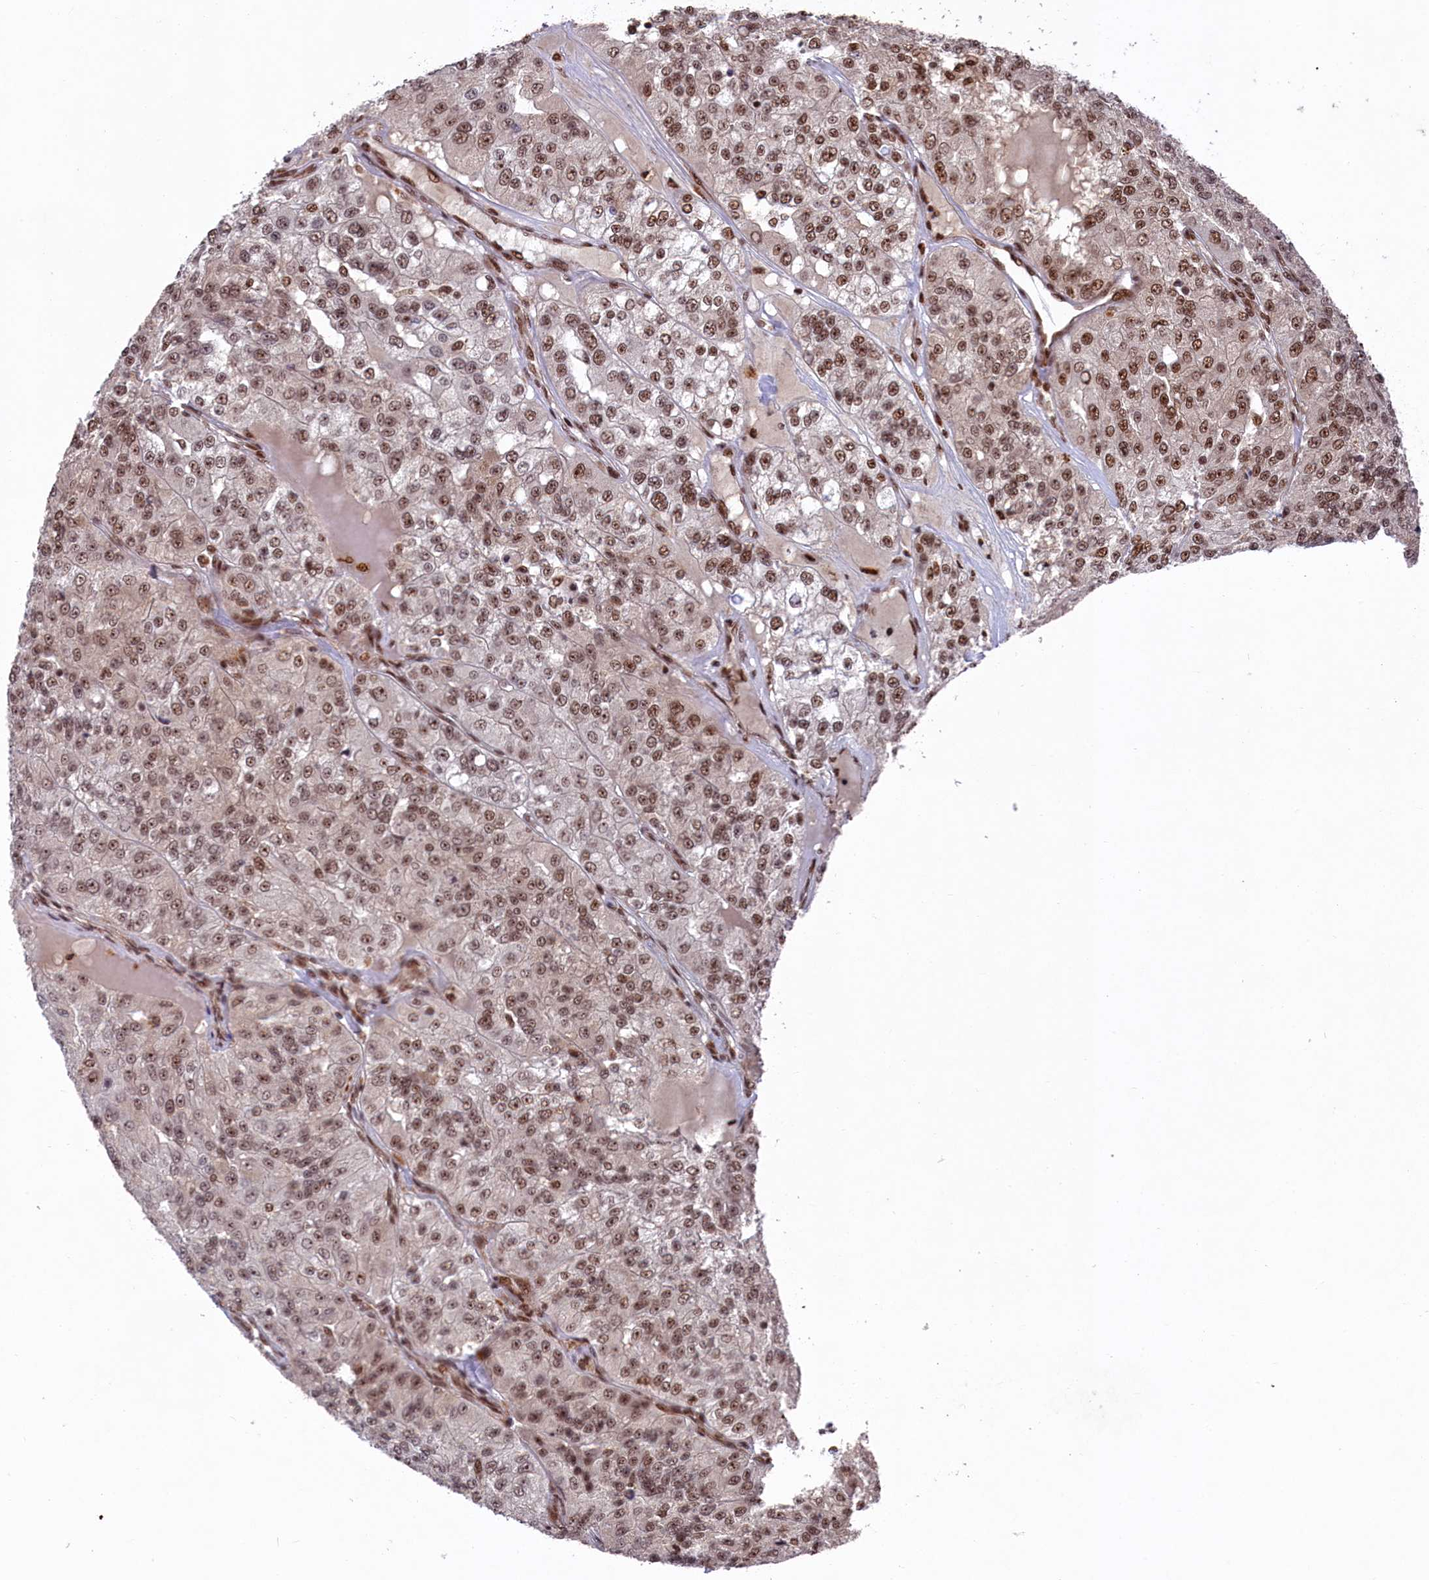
{"staining": {"intensity": "moderate", "quantity": ">75%", "location": "nuclear"}, "tissue": "renal cancer", "cell_type": "Tumor cells", "image_type": "cancer", "snomed": [{"axis": "morphology", "description": "Adenocarcinoma, NOS"}, {"axis": "topography", "description": "Kidney"}], "caption": "Immunohistochemical staining of human adenocarcinoma (renal) shows moderate nuclear protein expression in approximately >75% of tumor cells. (DAB (3,3'-diaminobenzidine) IHC, brown staining for protein, blue staining for nuclei).", "gene": "PRPF31", "patient": {"sex": "female", "age": 63}}